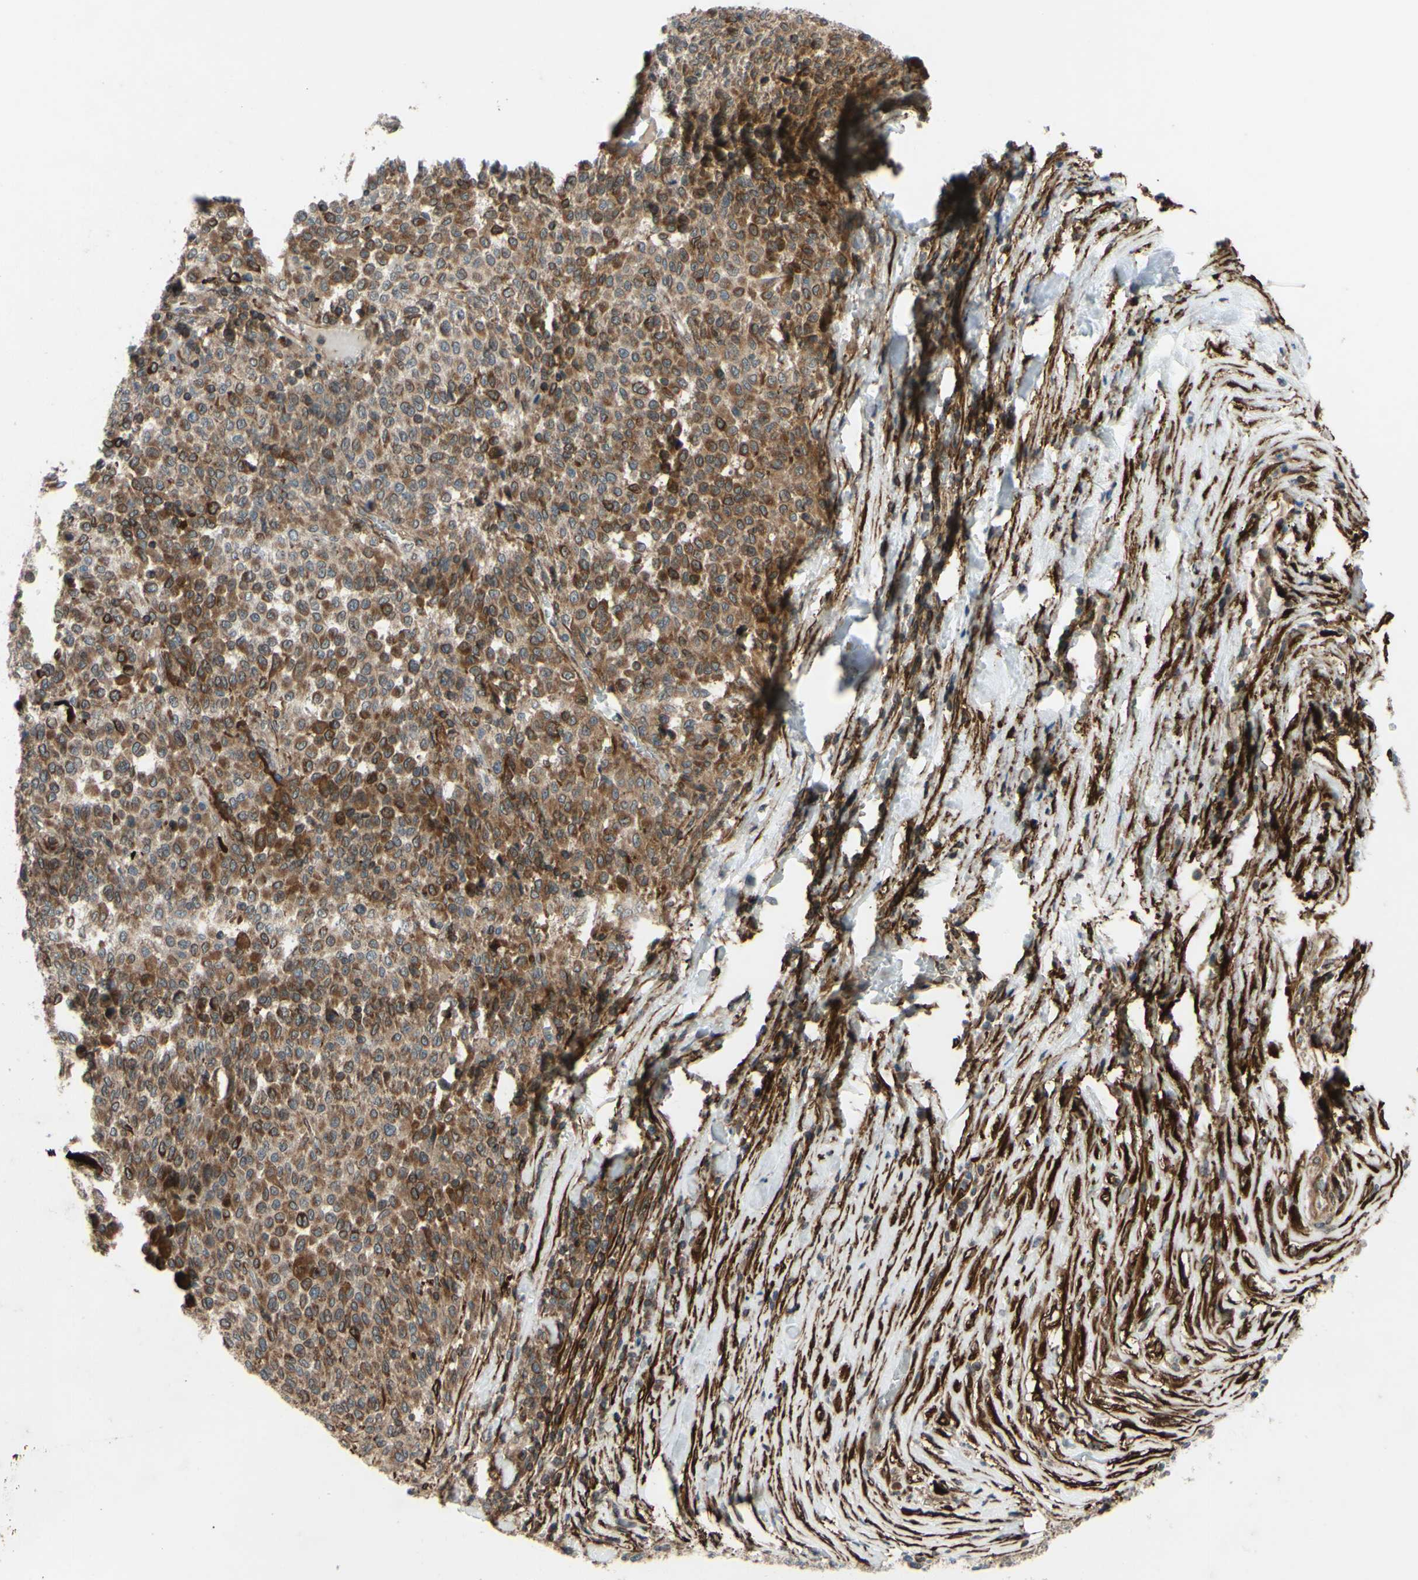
{"staining": {"intensity": "moderate", "quantity": ">75%", "location": "cytoplasmic/membranous"}, "tissue": "melanoma", "cell_type": "Tumor cells", "image_type": "cancer", "snomed": [{"axis": "morphology", "description": "Malignant melanoma, Metastatic site"}, {"axis": "topography", "description": "Pancreas"}], "caption": "This is a micrograph of immunohistochemistry (IHC) staining of melanoma, which shows moderate staining in the cytoplasmic/membranous of tumor cells.", "gene": "PRAF2", "patient": {"sex": "female", "age": 30}}